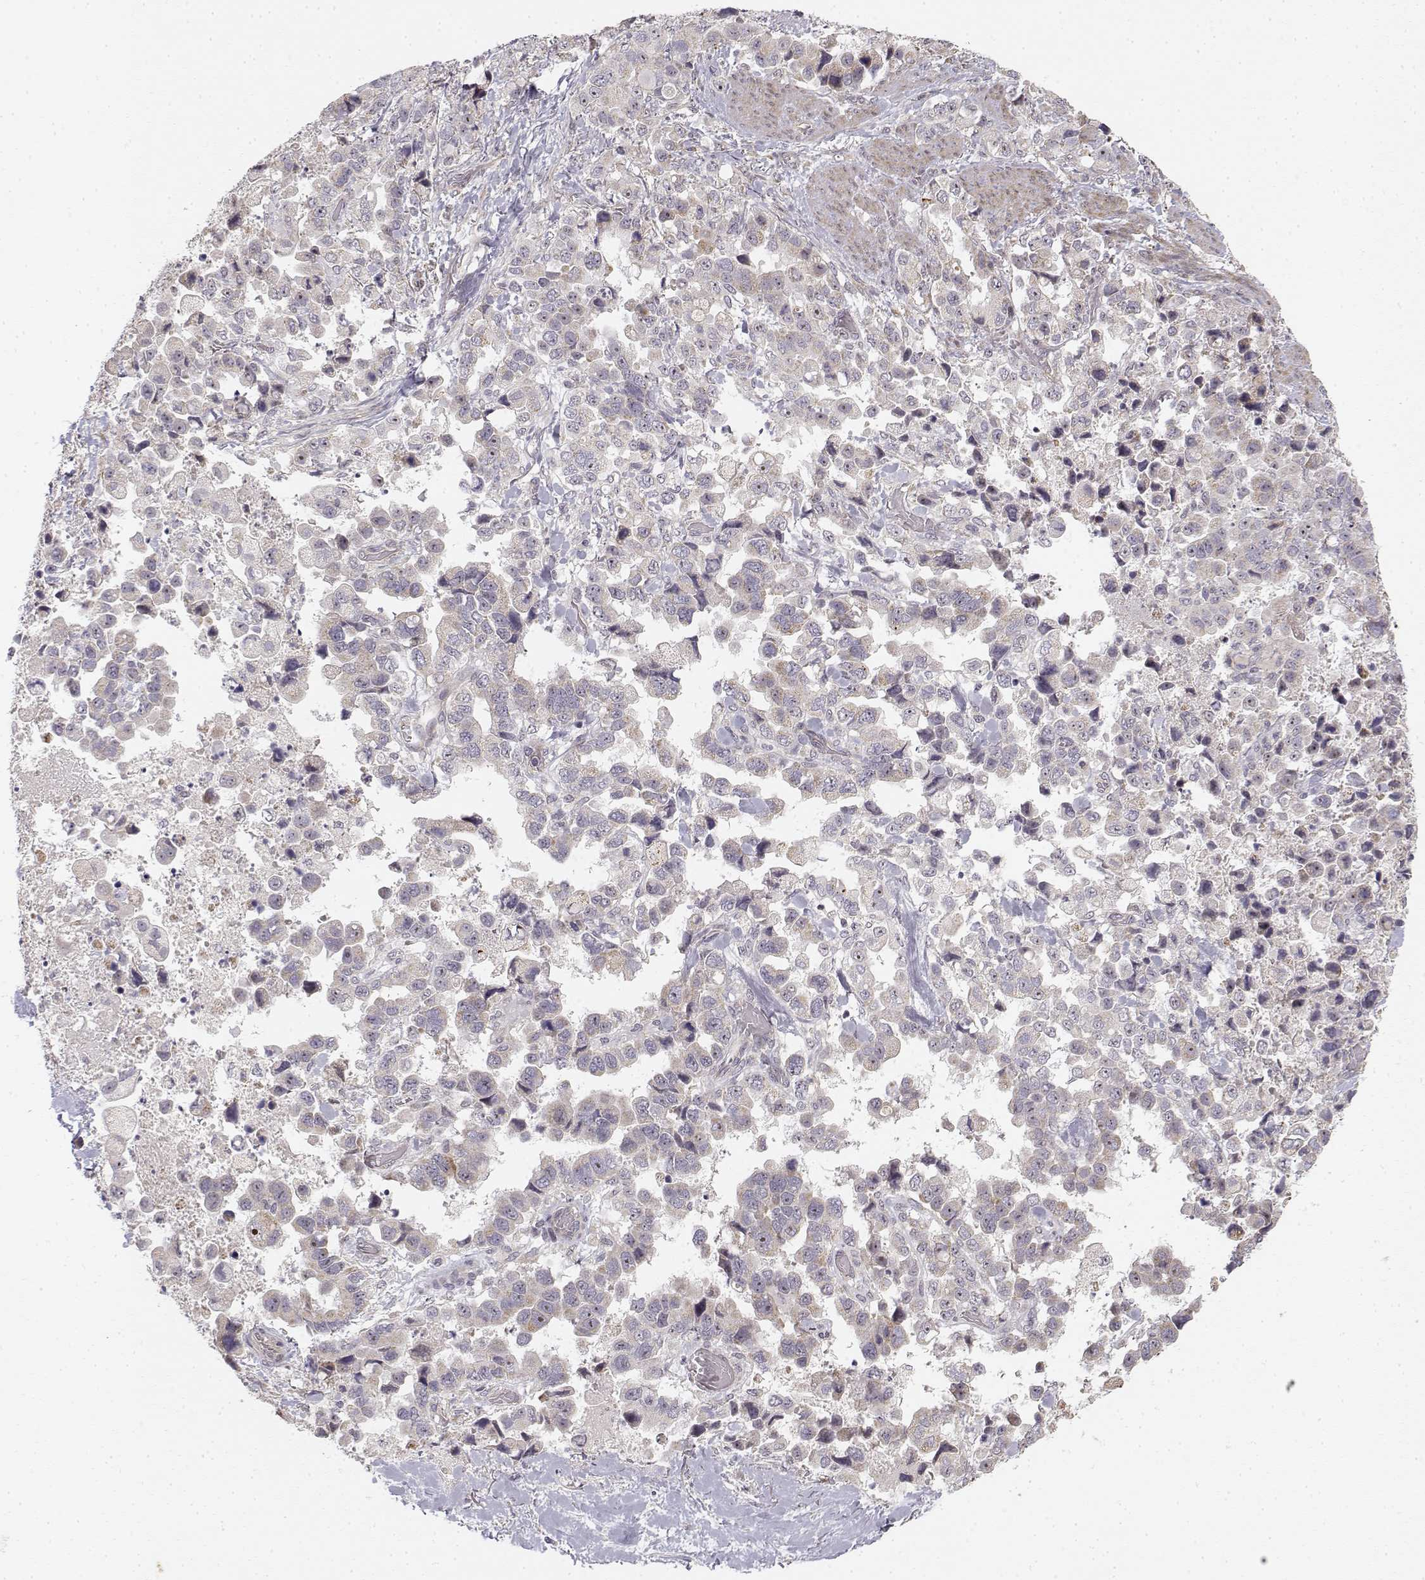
{"staining": {"intensity": "weak", "quantity": ">75%", "location": "cytoplasmic/membranous"}, "tissue": "stomach cancer", "cell_type": "Tumor cells", "image_type": "cancer", "snomed": [{"axis": "morphology", "description": "Adenocarcinoma, NOS"}, {"axis": "topography", "description": "Stomach"}], "caption": "Immunohistochemical staining of human stomach cancer demonstrates low levels of weak cytoplasmic/membranous protein positivity in approximately >75% of tumor cells.", "gene": "MED12L", "patient": {"sex": "male", "age": 59}}